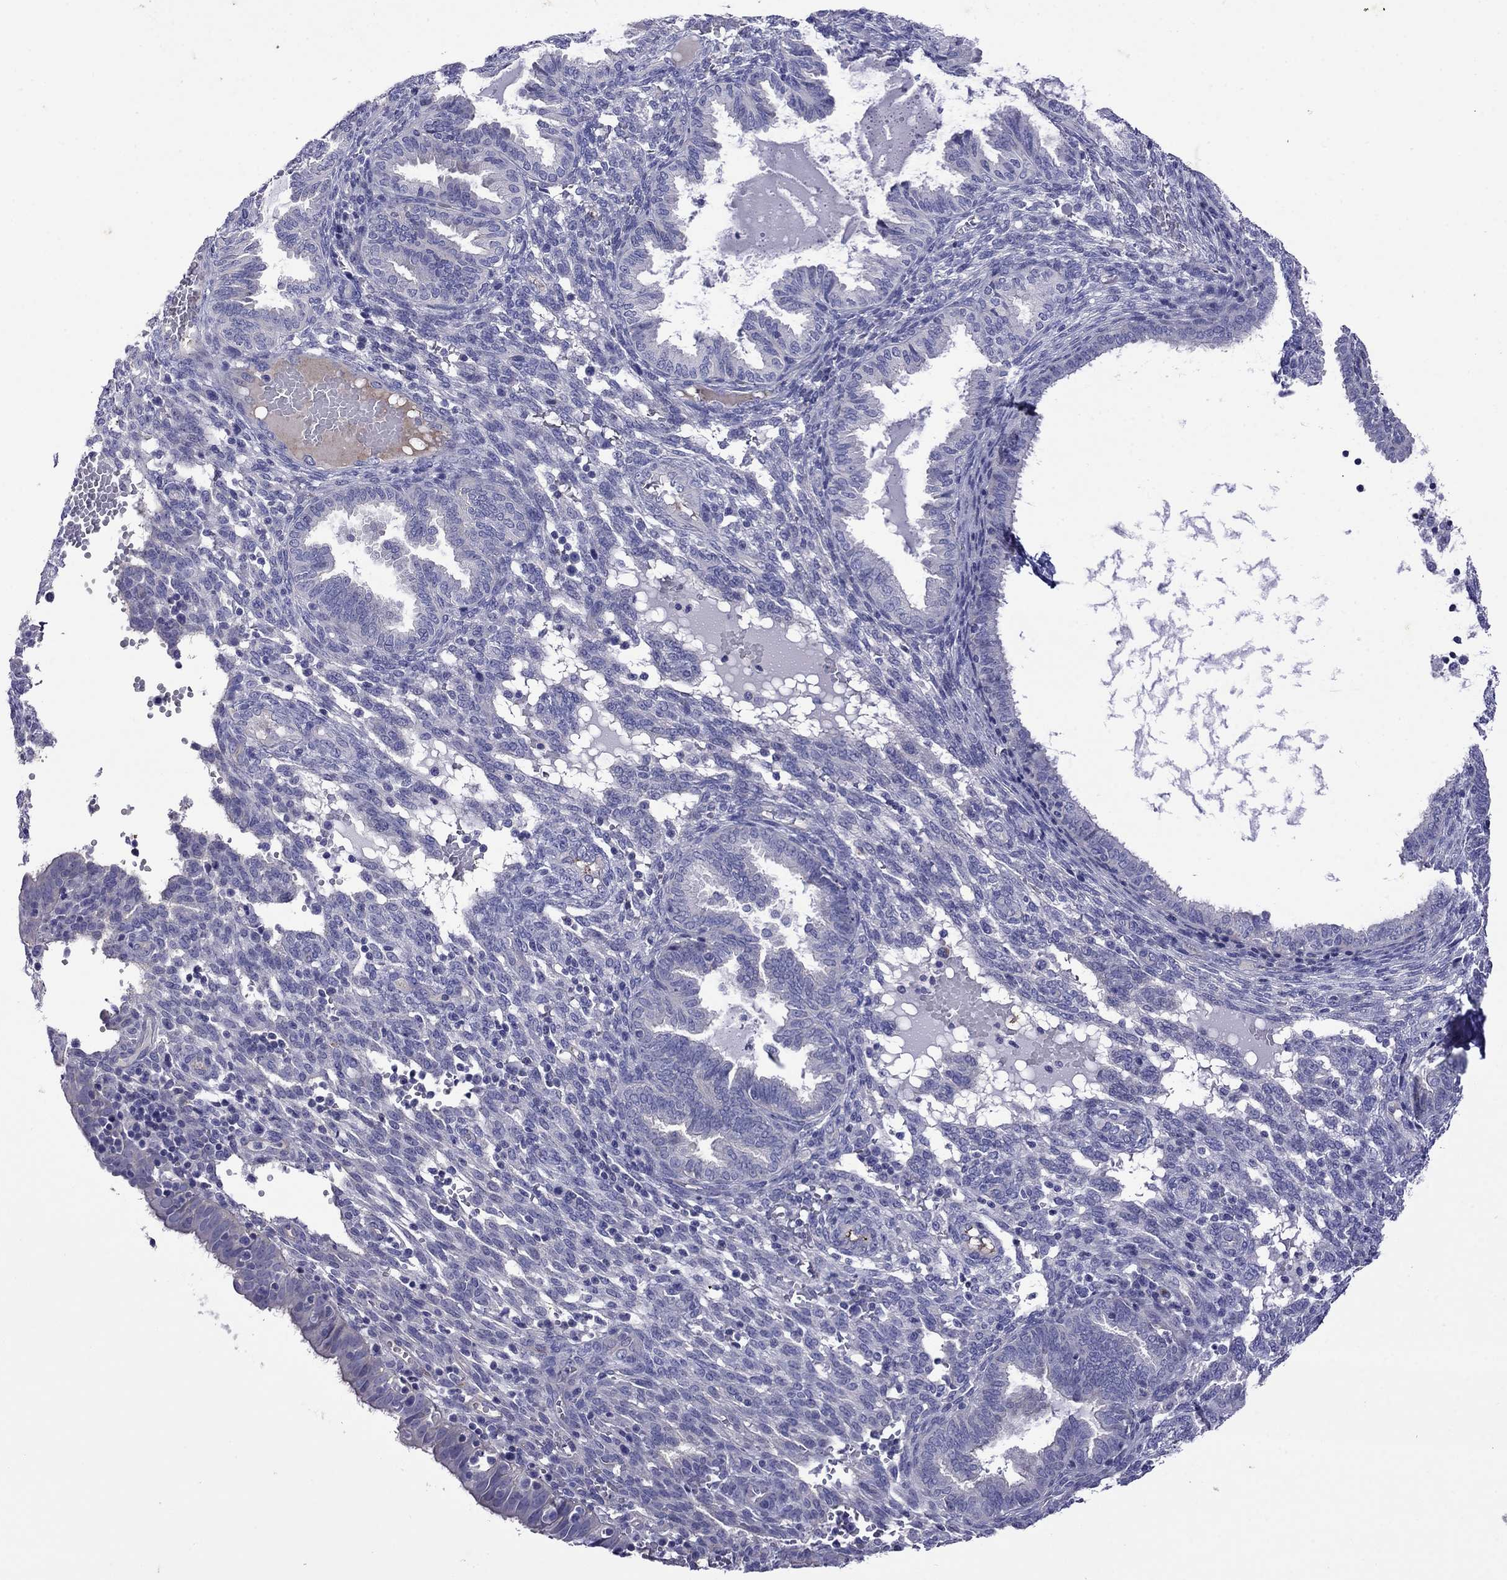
{"staining": {"intensity": "negative", "quantity": "none", "location": "none"}, "tissue": "endometrium", "cell_type": "Cells in endometrial stroma", "image_type": "normal", "snomed": [{"axis": "morphology", "description": "Normal tissue, NOS"}, {"axis": "topography", "description": "Endometrium"}], "caption": "IHC of normal endometrium shows no positivity in cells in endometrial stroma. The staining is performed using DAB brown chromogen with nuclei counter-stained in using hematoxylin.", "gene": "STAR", "patient": {"sex": "female", "age": 42}}